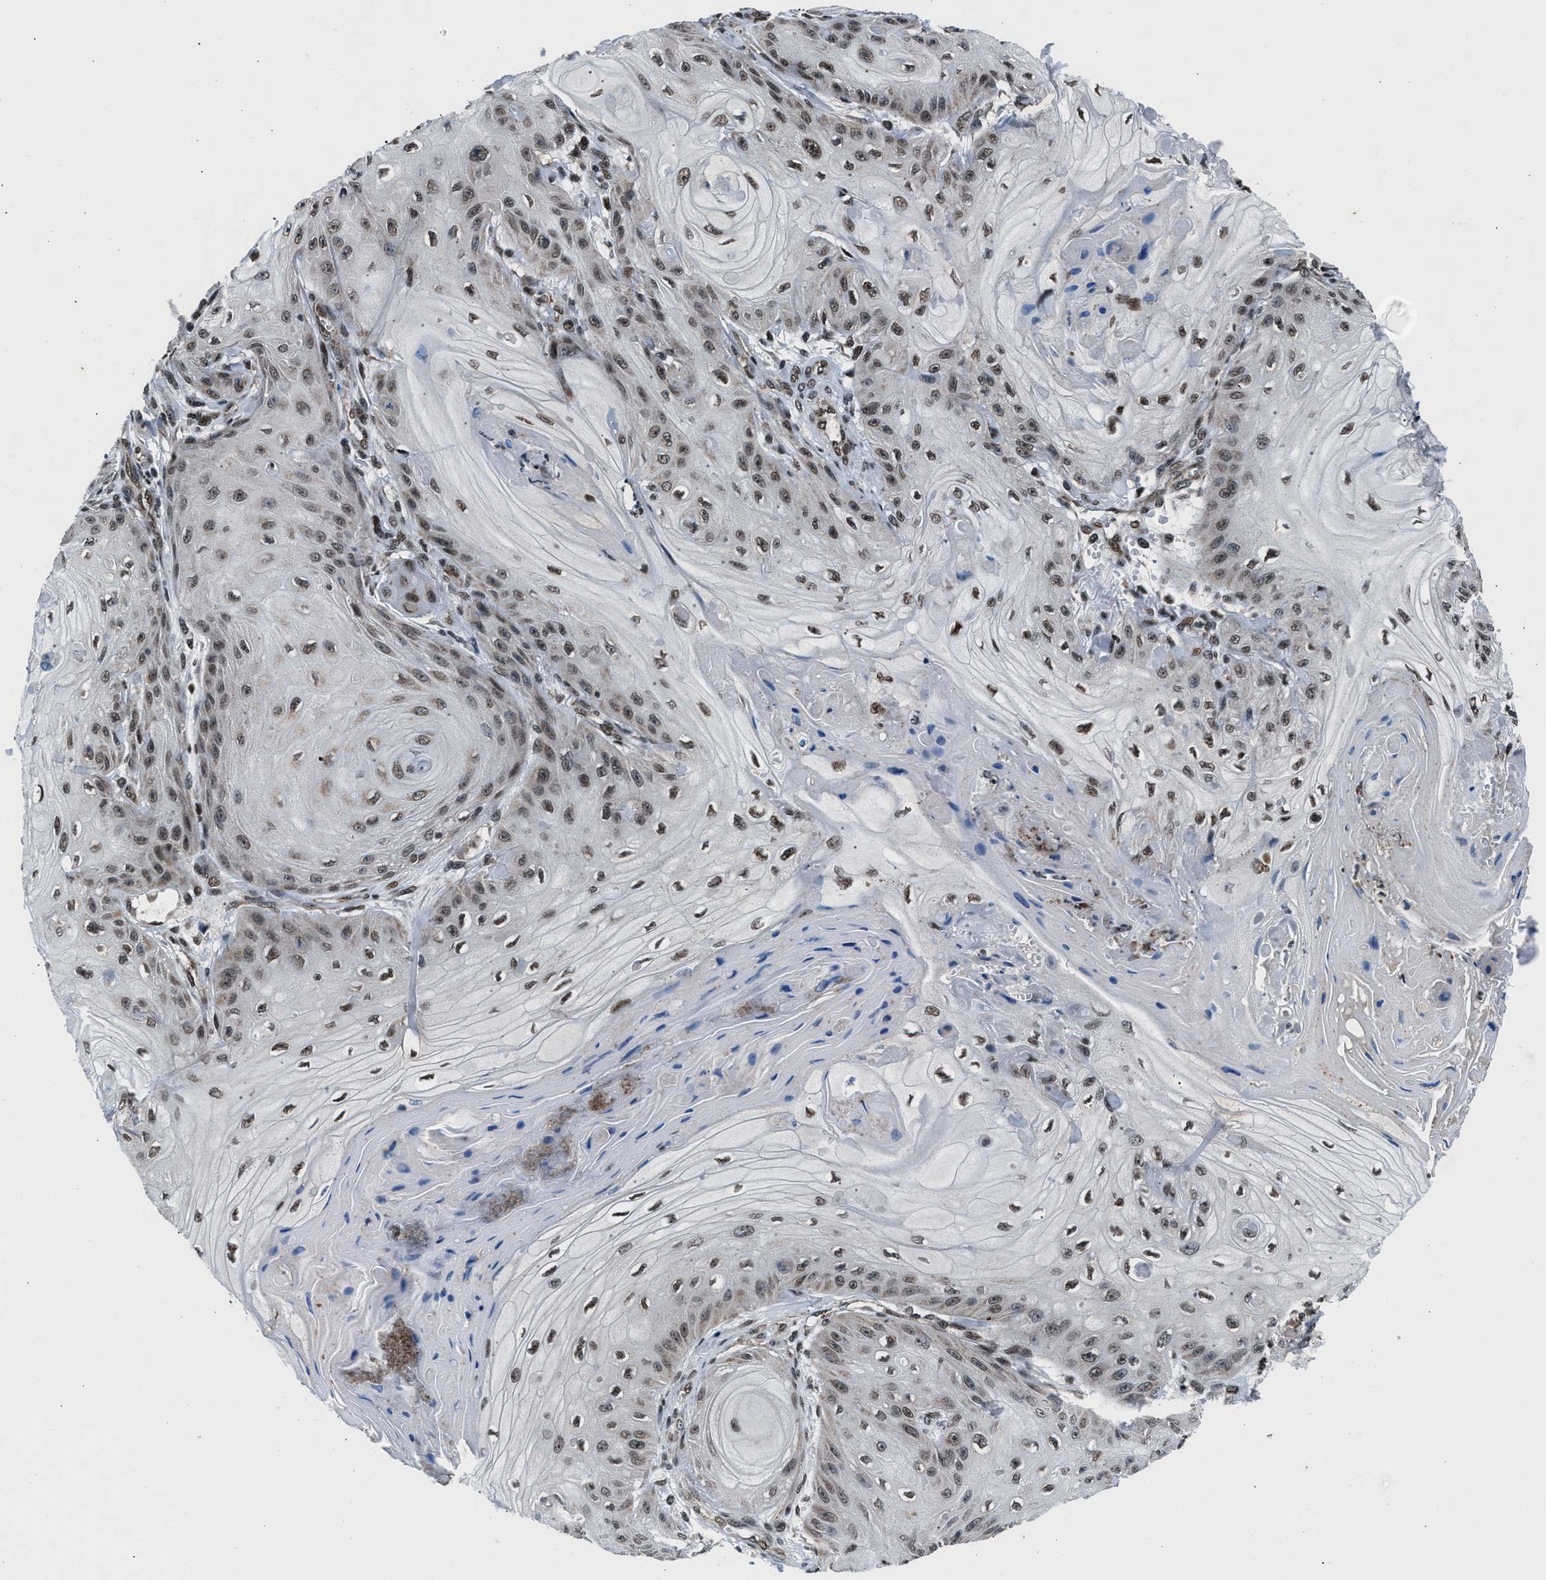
{"staining": {"intensity": "weak", "quantity": ">75%", "location": "nuclear"}, "tissue": "skin cancer", "cell_type": "Tumor cells", "image_type": "cancer", "snomed": [{"axis": "morphology", "description": "Squamous cell carcinoma, NOS"}, {"axis": "topography", "description": "Skin"}], "caption": "DAB (3,3'-diaminobenzidine) immunohistochemical staining of human skin cancer (squamous cell carcinoma) displays weak nuclear protein positivity in approximately >75% of tumor cells.", "gene": "PRRC2B", "patient": {"sex": "male", "age": 74}}